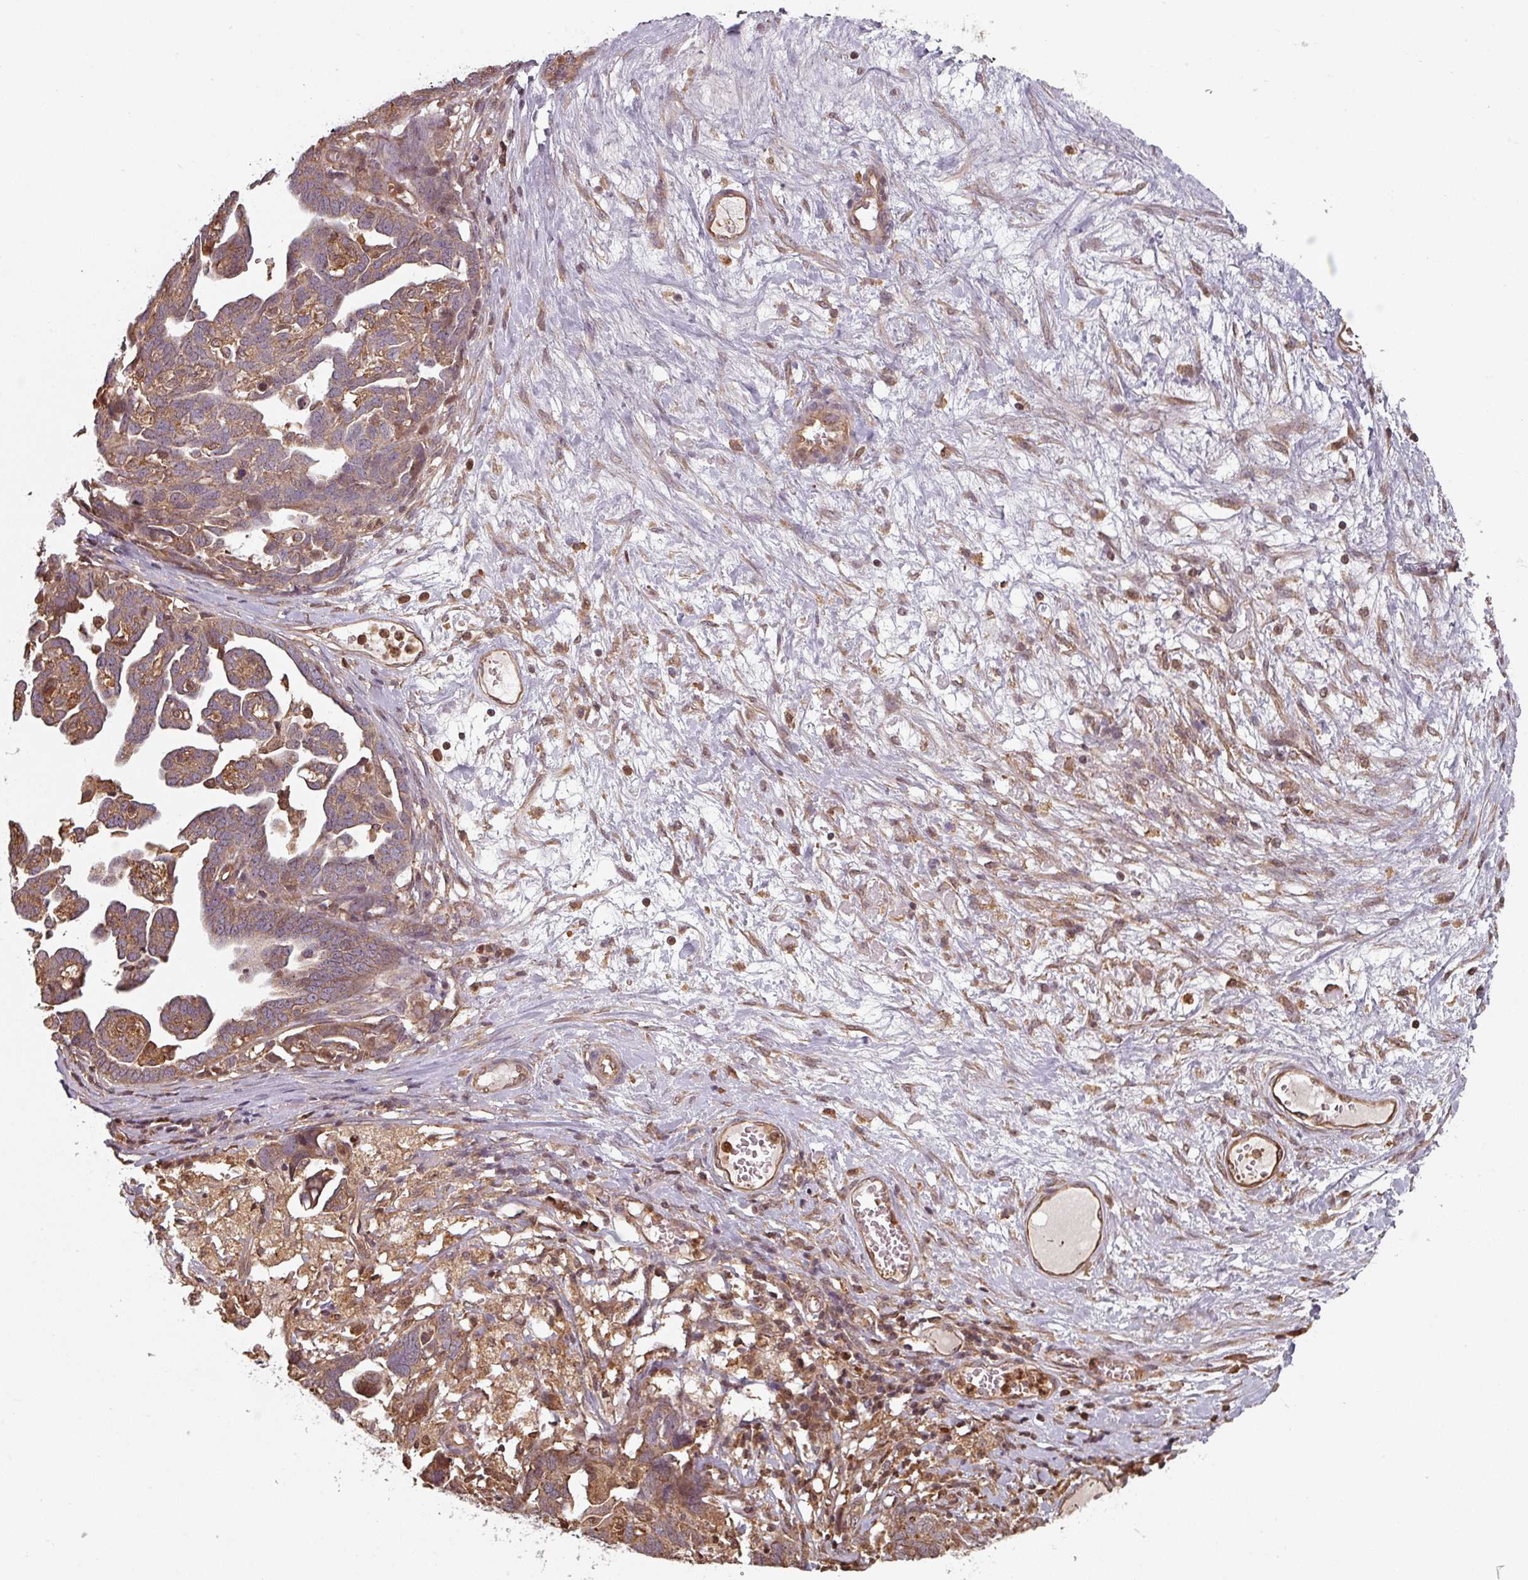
{"staining": {"intensity": "weak", "quantity": "25%-75%", "location": "cytoplasmic/membranous"}, "tissue": "ovarian cancer", "cell_type": "Tumor cells", "image_type": "cancer", "snomed": [{"axis": "morphology", "description": "Cystadenocarcinoma, serous, NOS"}, {"axis": "topography", "description": "Ovary"}], "caption": "DAB (3,3'-diaminobenzidine) immunohistochemical staining of serous cystadenocarcinoma (ovarian) reveals weak cytoplasmic/membranous protein positivity in about 25%-75% of tumor cells.", "gene": "EID1", "patient": {"sex": "female", "age": 54}}